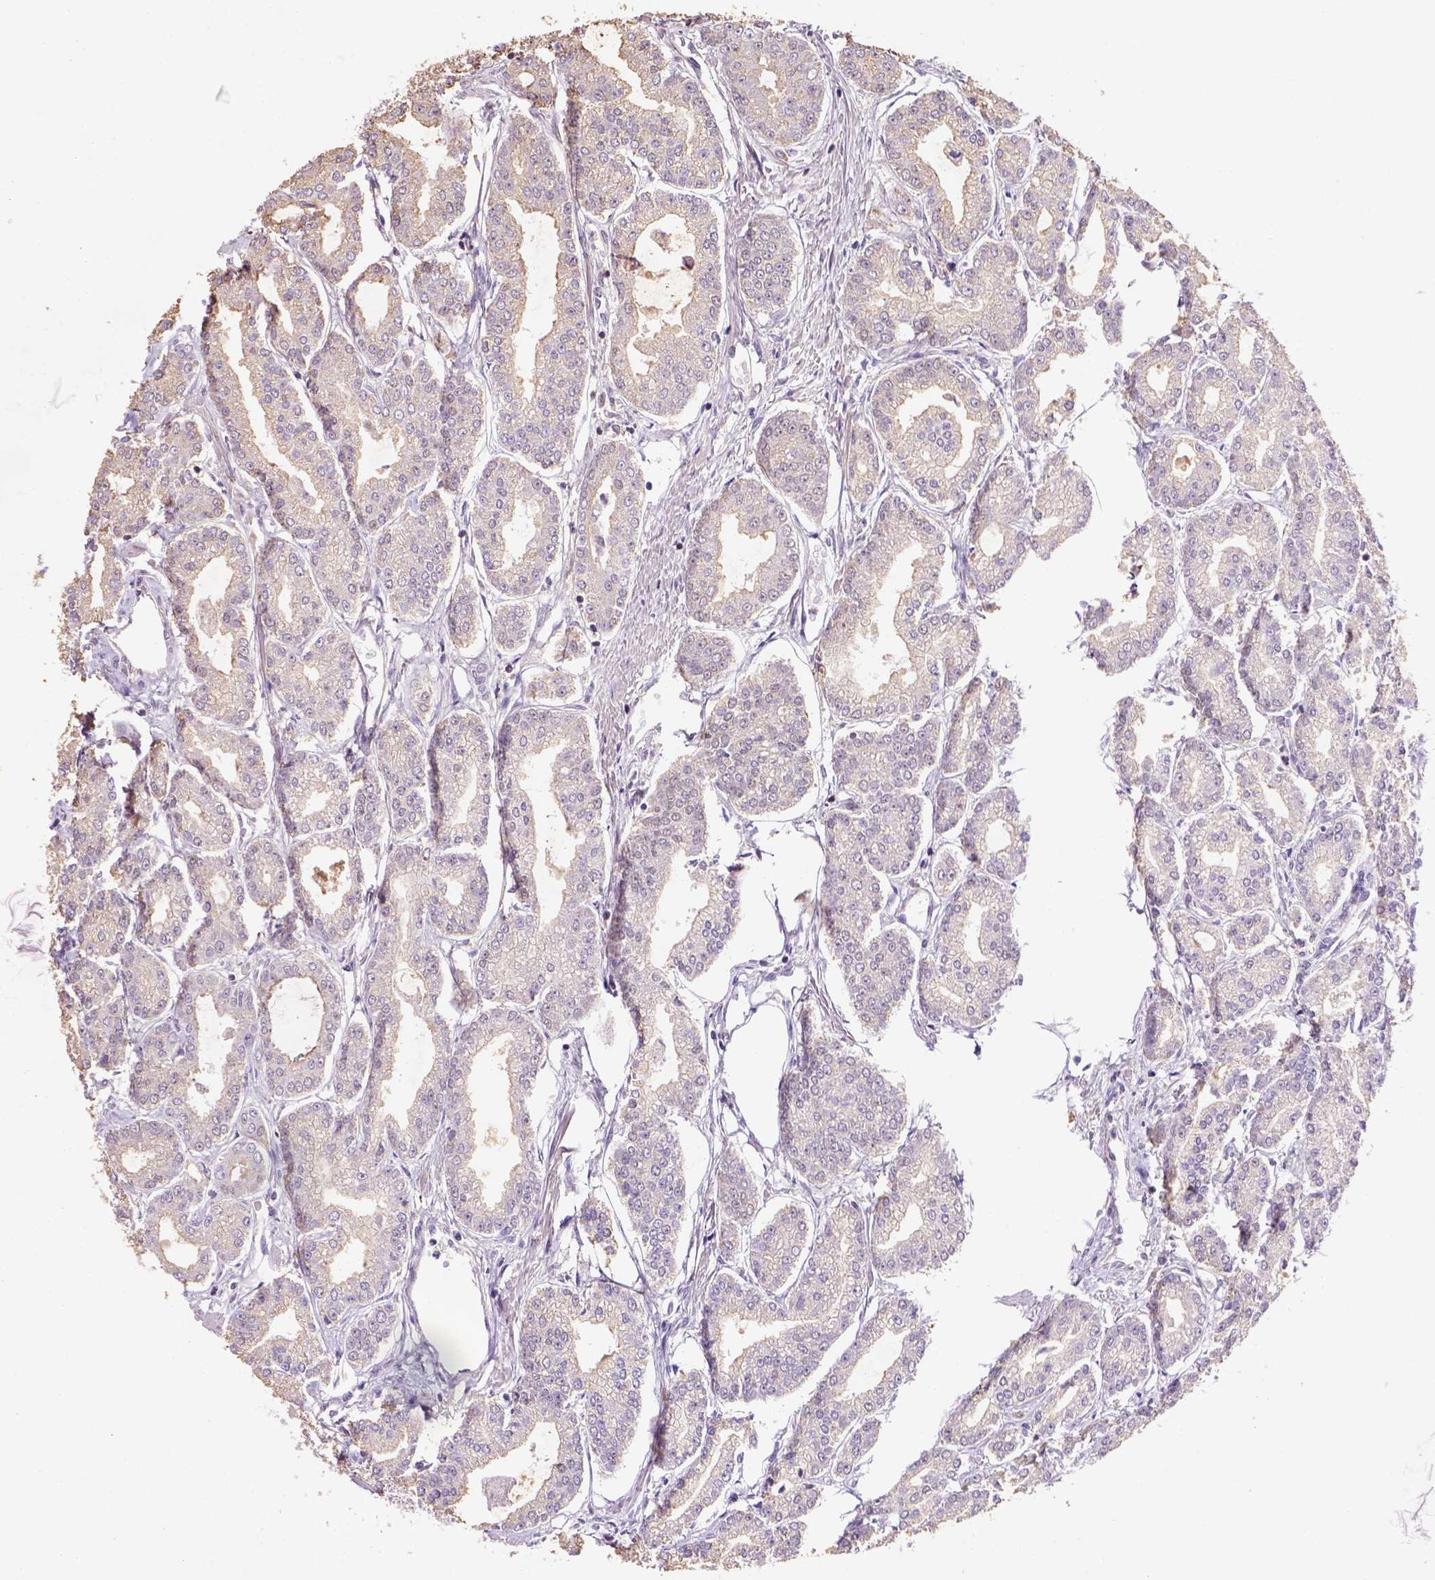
{"staining": {"intensity": "weak", "quantity": ">75%", "location": "cytoplasmic/membranous,nuclear"}, "tissue": "prostate cancer", "cell_type": "Tumor cells", "image_type": "cancer", "snomed": [{"axis": "morphology", "description": "Adenocarcinoma, NOS"}, {"axis": "topography", "description": "Prostate"}], "caption": "About >75% of tumor cells in human prostate cancer (adenocarcinoma) show weak cytoplasmic/membranous and nuclear protein staining as visualized by brown immunohistochemical staining.", "gene": "SCML4", "patient": {"sex": "male", "age": 71}}